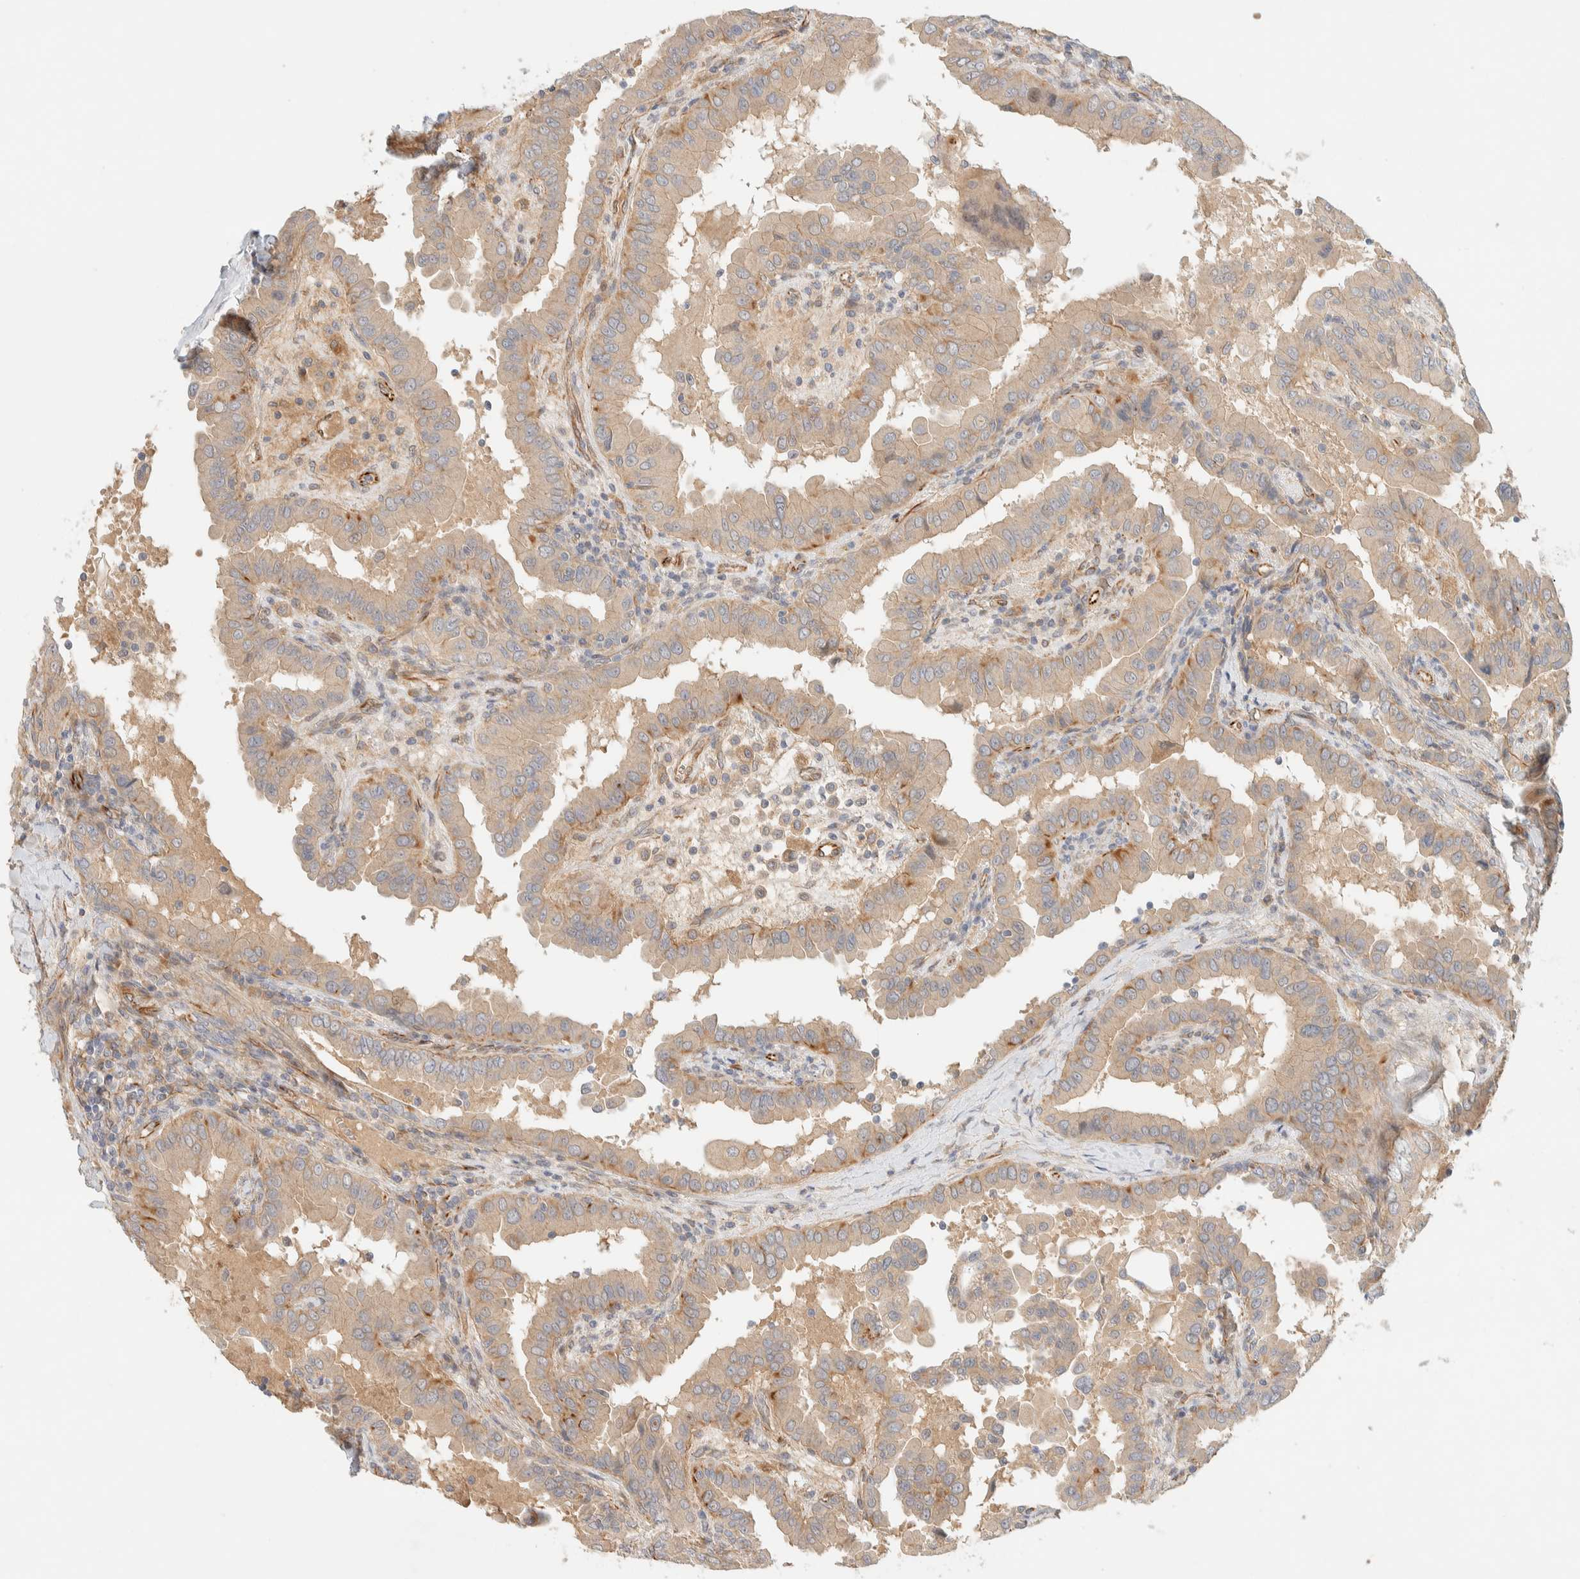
{"staining": {"intensity": "weak", "quantity": ">75%", "location": "cytoplasmic/membranous"}, "tissue": "thyroid cancer", "cell_type": "Tumor cells", "image_type": "cancer", "snomed": [{"axis": "morphology", "description": "Papillary adenocarcinoma, NOS"}, {"axis": "topography", "description": "Thyroid gland"}], "caption": "The micrograph displays immunohistochemical staining of thyroid papillary adenocarcinoma. There is weak cytoplasmic/membranous positivity is appreciated in approximately >75% of tumor cells.", "gene": "FAT1", "patient": {"sex": "male", "age": 33}}